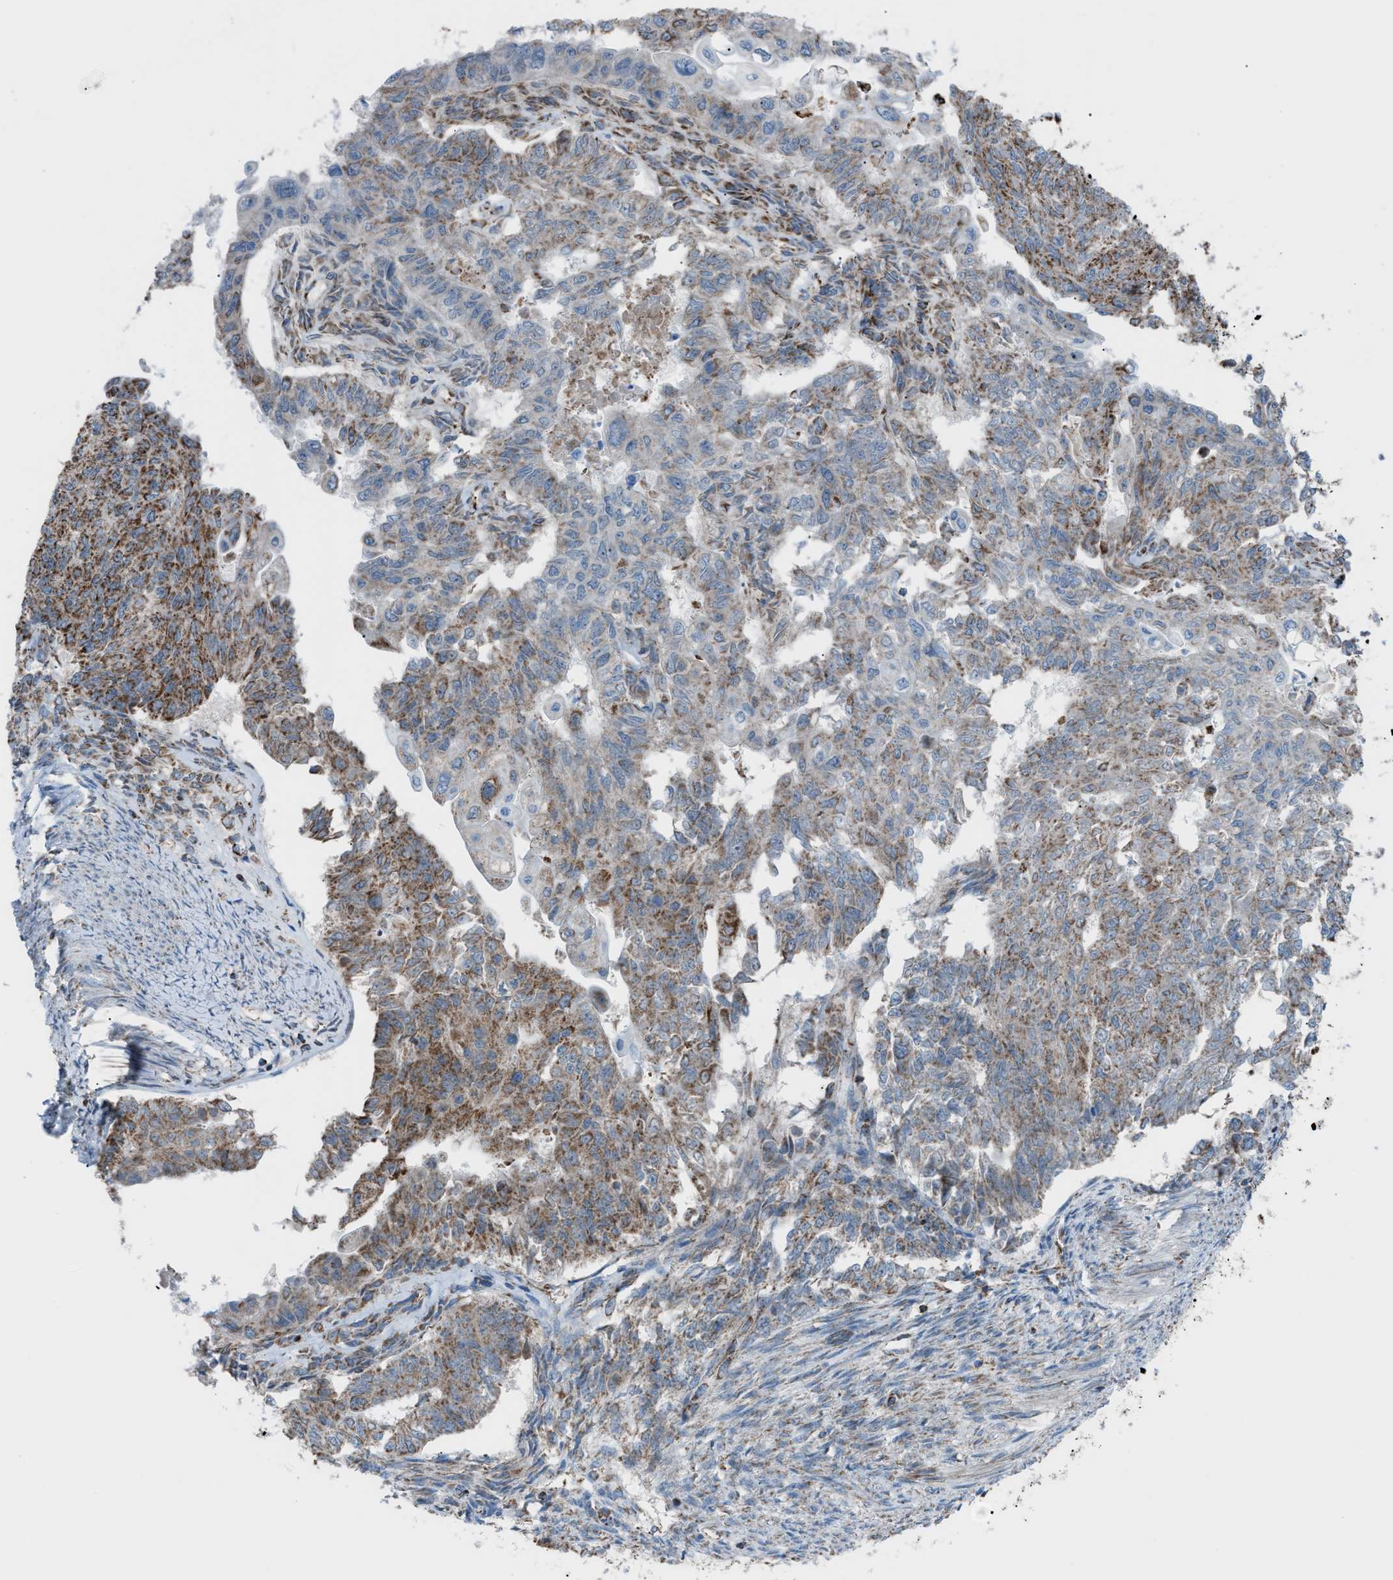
{"staining": {"intensity": "moderate", "quantity": "25%-75%", "location": "cytoplasmic/membranous"}, "tissue": "endometrial cancer", "cell_type": "Tumor cells", "image_type": "cancer", "snomed": [{"axis": "morphology", "description": "Adenocarcinoma, NOS"}, {"axis": "topography", "description": "Endometrium"}], "caption": "This photomicrograph displays immunohistochemistry staining of human adenocarcinoma (endometrial), with medium moderate cytoplasmic/membranous expression in about 25%-75% of tumor cells.", "gene": "SRM", "patient": {"sex": "female", "age": 32}}